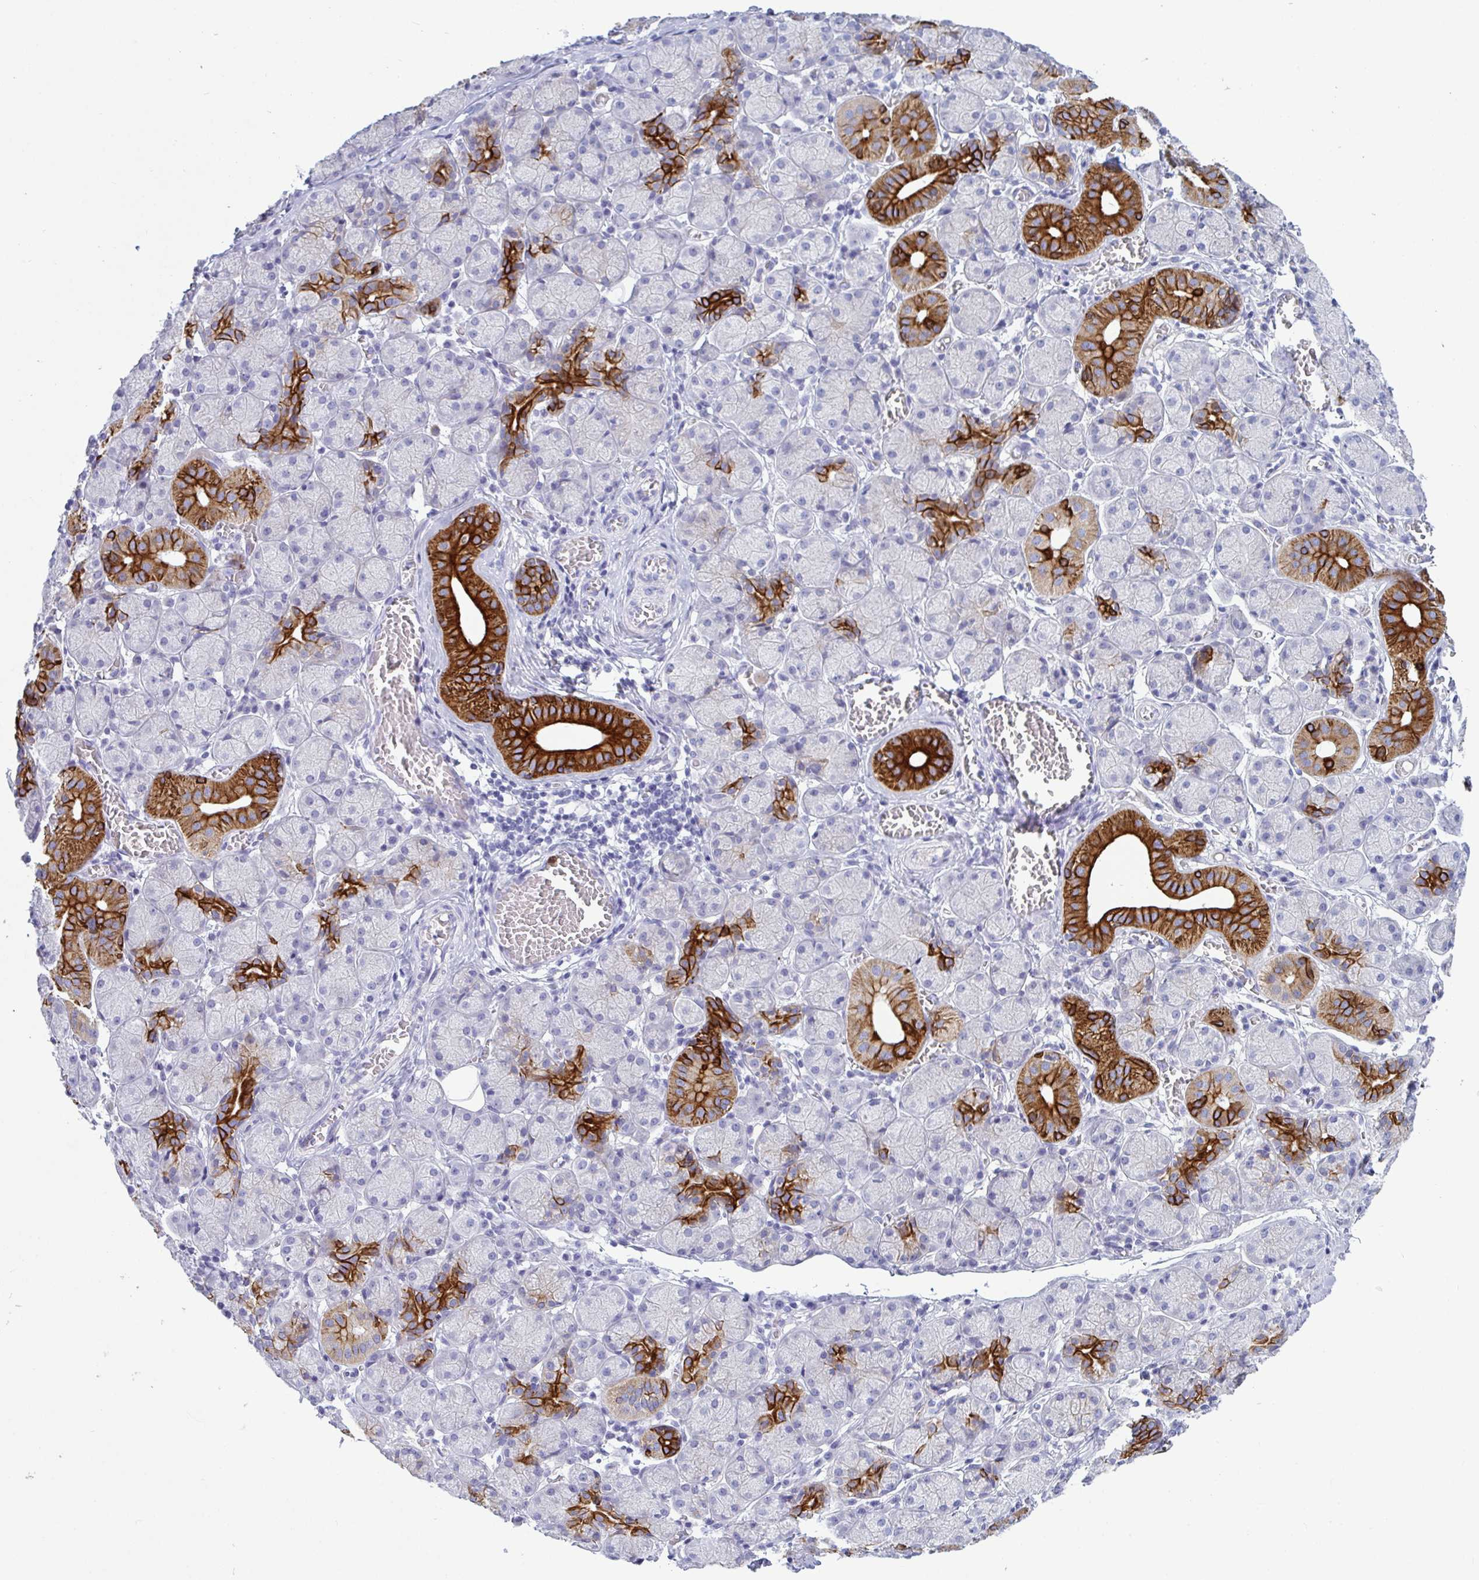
{"staining": {"intensity": "strong", "quantity": "<25%", "location": "cytoplasmic/membranous"}, "tissue": "salivary gland", "cell_type": "Glandular cells", "image_type": "normal", "snomed": [{"axis": "morphology", "description": "Normal tissue, NOS"}, {"axis": "topography", "description": "Salivary gland"}], "caption": "A histopathology image showing strong cytoplasmic/membranous staining in about <25% of glandular cells in unremarkable salivary gland, as visualized by brown immunohistochemical staining.", "gene": "TAS2R38", "patient": {"sex": "female", "age": 24}}